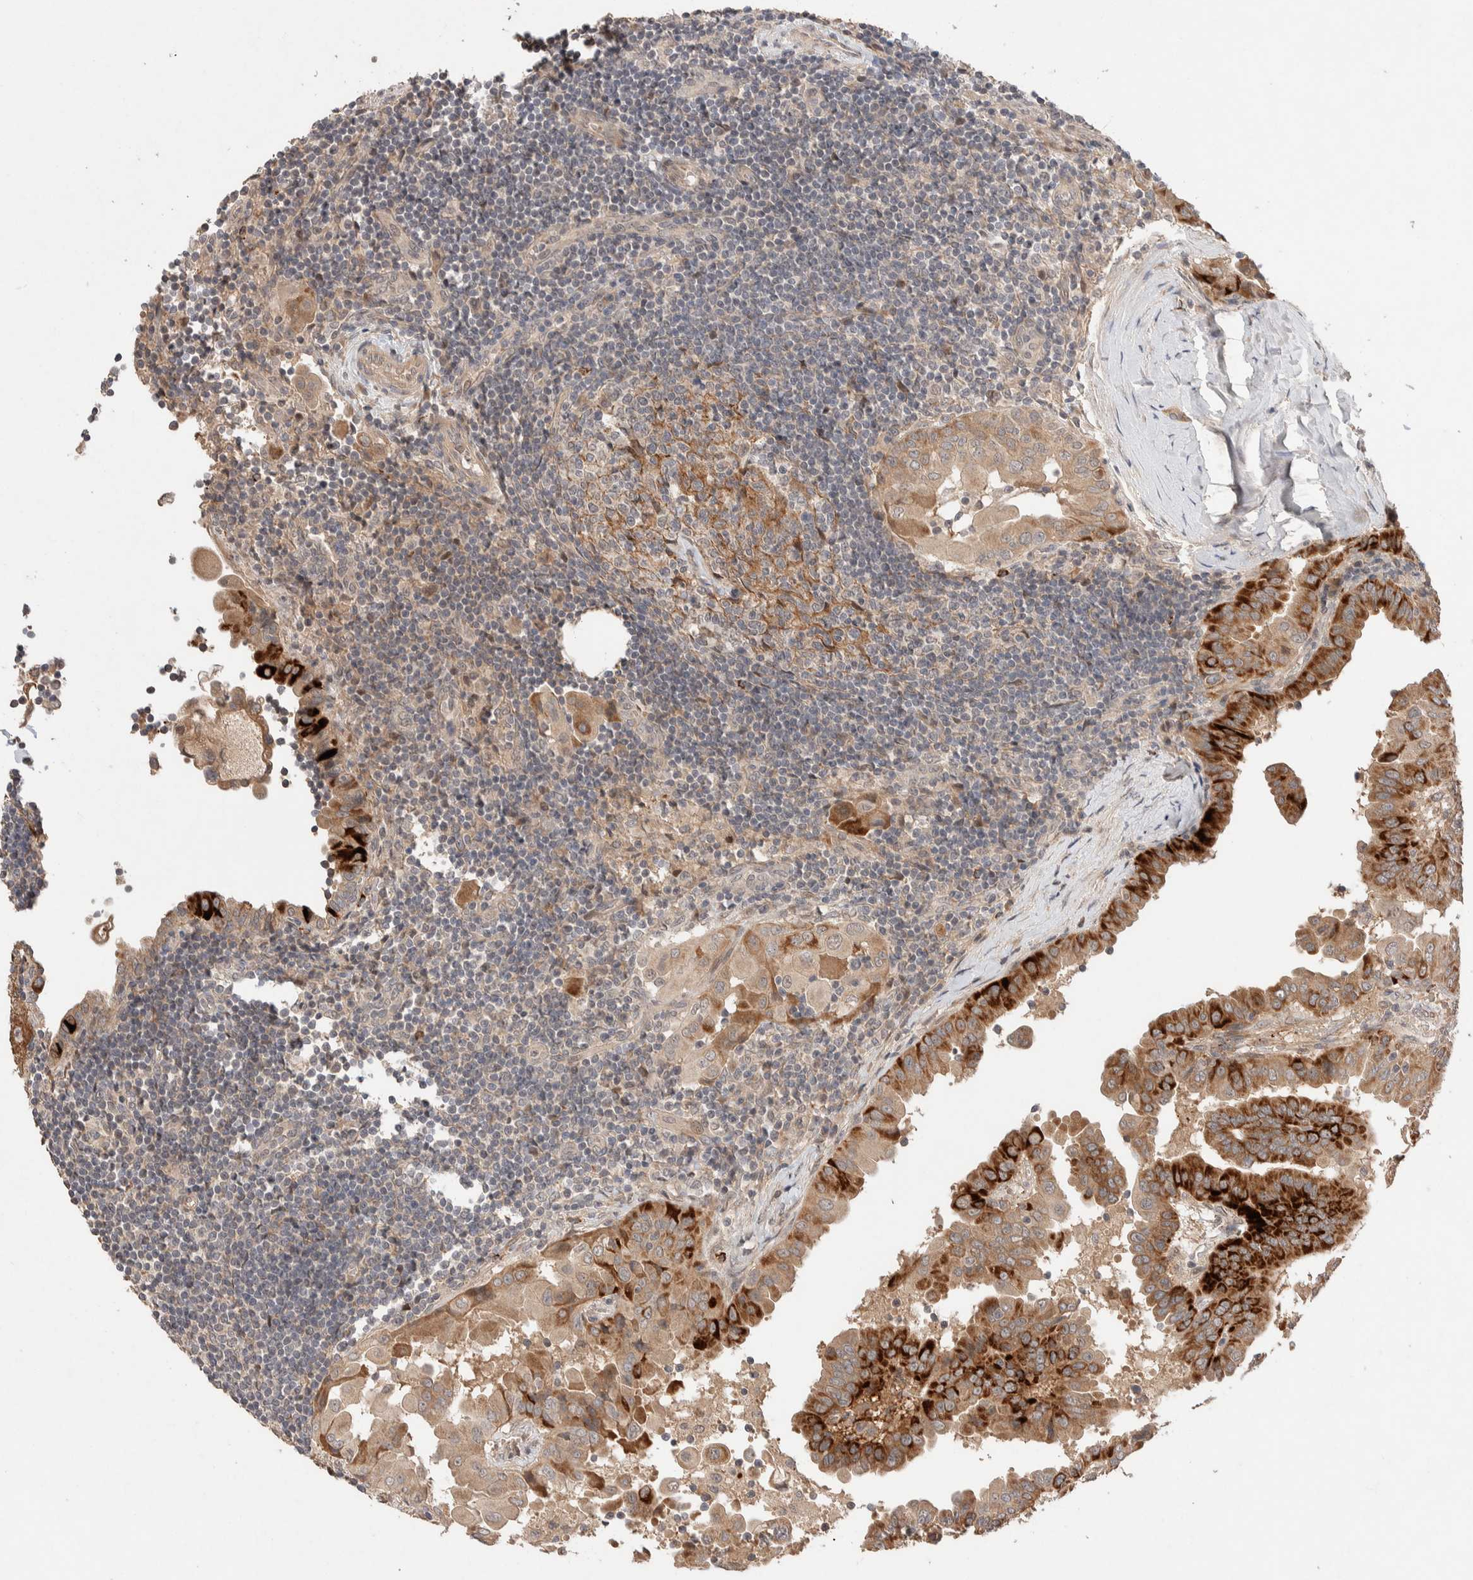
{"staining": {"intensity": "strong", "quantity": ">75%", "location": "cytoplasmic/membranous"}, "tissue": "thyroid cancer", "cell_type": "Tumor cells", "image_type": "cancer", "snomed": [{"axis": "morphology", "description": "Papillary adenocarcinoma, NOS"}, {"axis": "topography", "description": "Thyroid gland"}], "caption": "Immunohistochemical staining of human papillary adenocarcinoma (thyroid) shows strong cytoplasmic/membranous protein positivity in about >75% of tumor cells.", "gene": "CASK", "patient": {"sex": "male", "age": 33}}